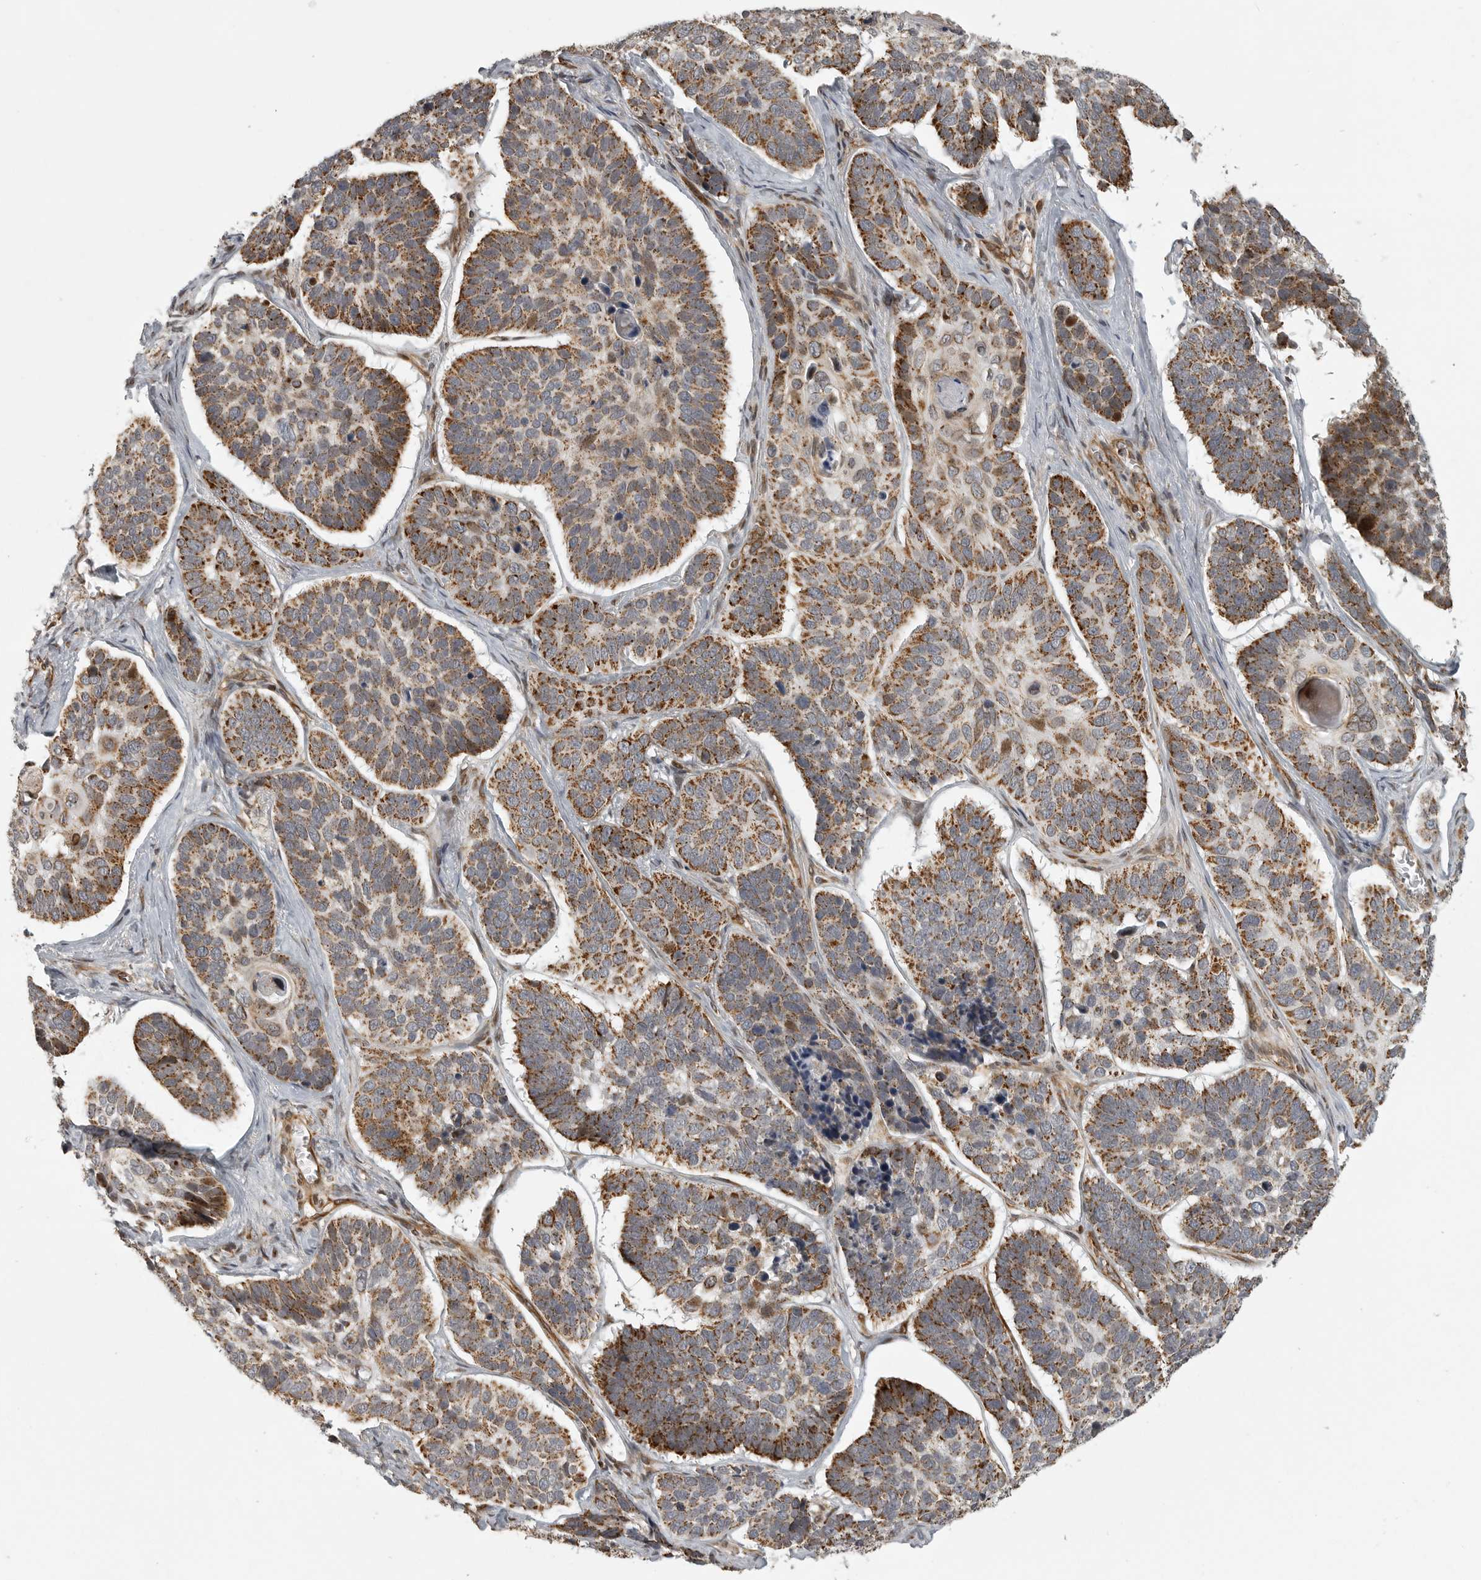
{"staining": {"intensity": "moderate", "quantity": ">75%", "location": "cytoplasmic/membranous"}, "tissue": "skin cancer", "cell_type": "Tumor cells", "image_type": "cancer", "snomed": [{"axis": "morphology", "description": "Basal cell carcinoma"}, {"axis": "topography", "description": "Skin"}], "caption": "Skin cancer (basal cell carcinoma) stained with a brown dye exhibits moderate cytoplasmic/membranous positive staining in approximately >75% of tumor cells.", "gene": "NARS2", "patient": {"sex": "male", "age": 62}}